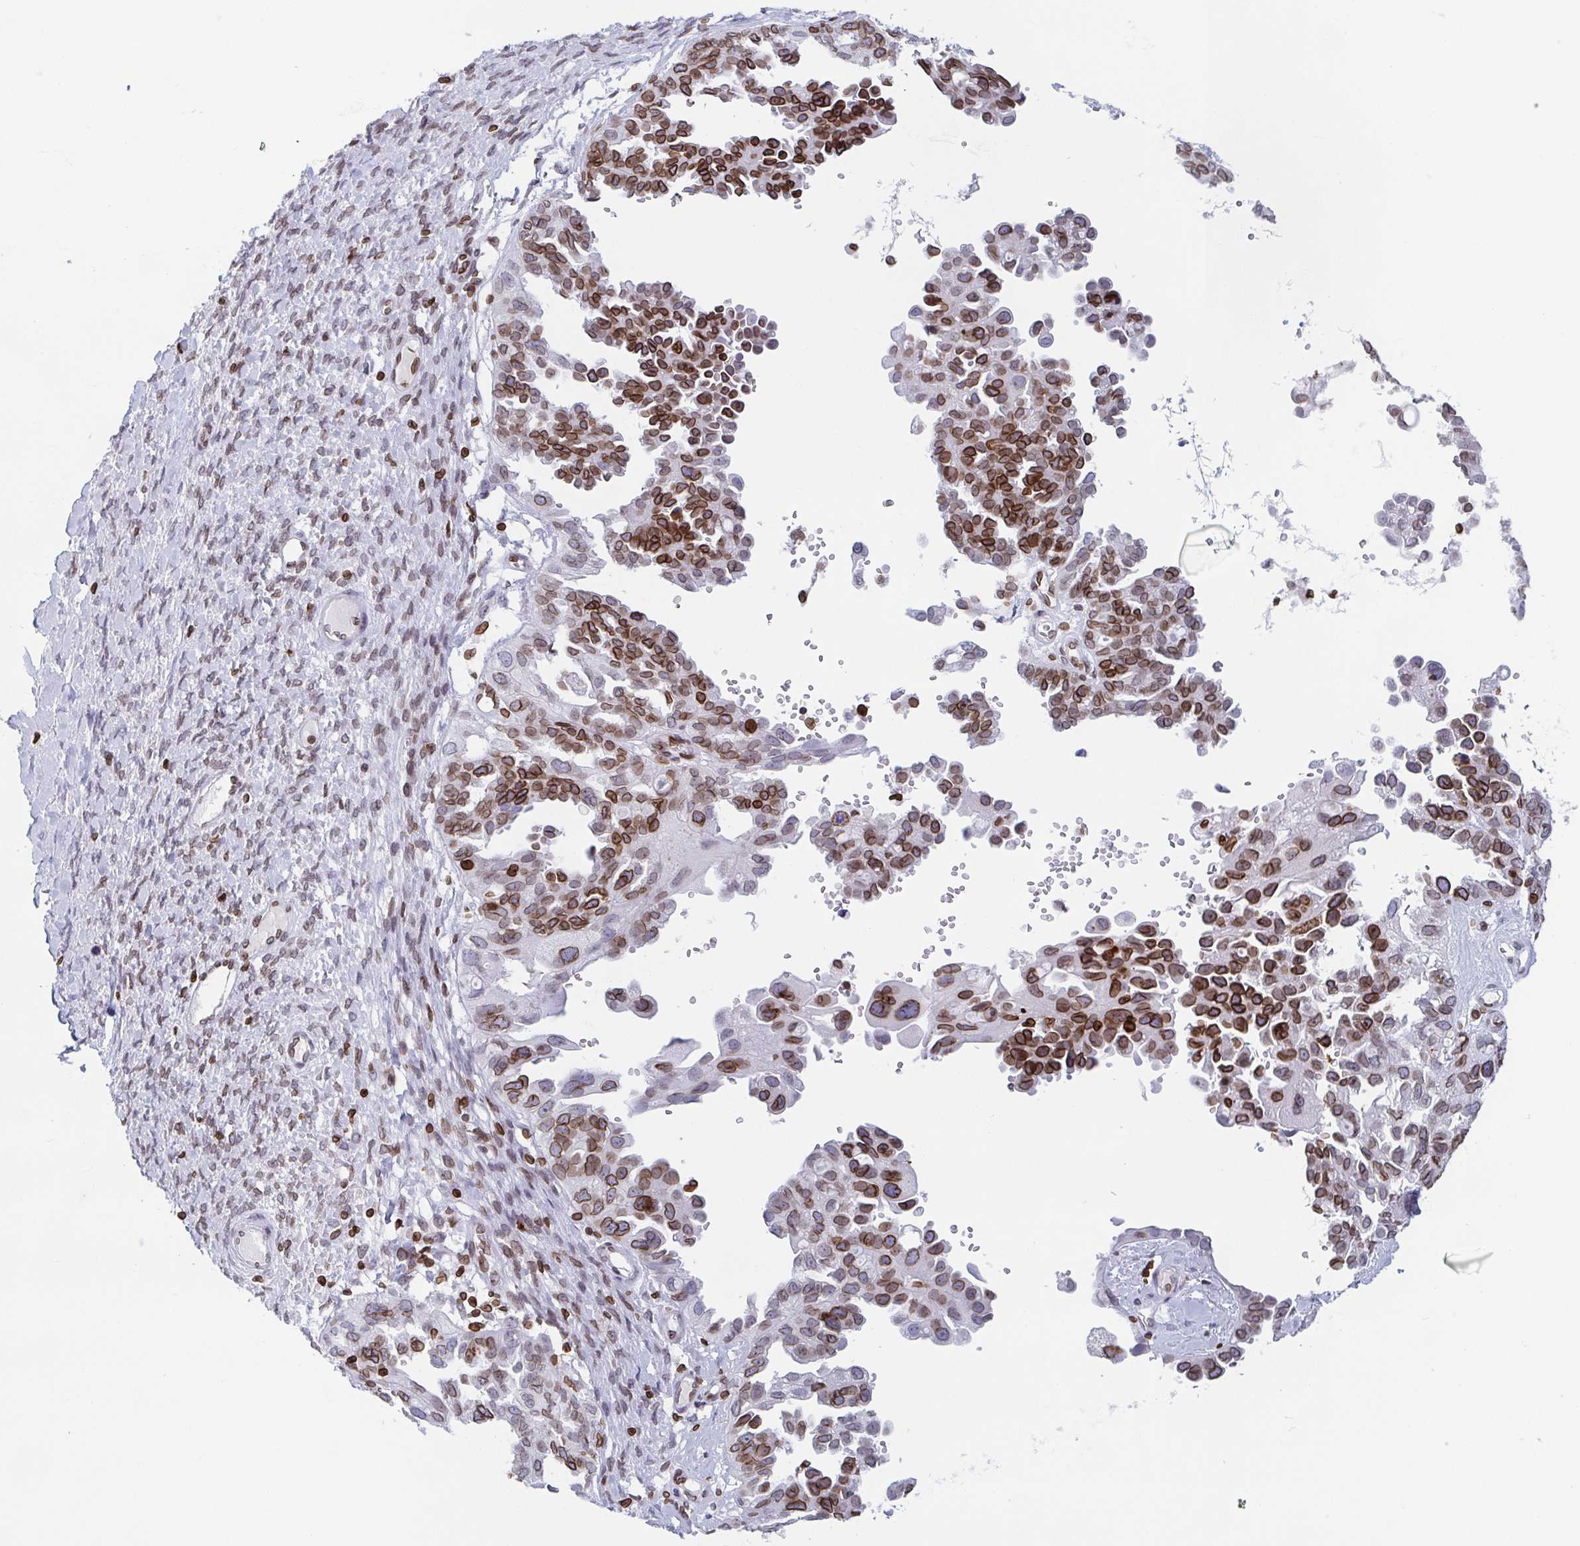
{"staining": {"intensity": "strong", "quantity": ">75%", "location": "cytoplasmic/membranous,nuclear"}, "tissue": "ovarian cancer", "cell_type": "Tumor cells", "image_type": "cancer", "snomed": [{"axis": "morphology", "description": "Cystadenocarcinoma, serous, NOS"}, {"axis": "topography", "description": "Ovary"}], "caption": "Ovarian cancer stained for a protein demonstrates strong cytoplasmic/membranous and nuclear positivity in tumor cells.", "gene": "BTBD7", "patient": {"sex": "female", "age": 53}}